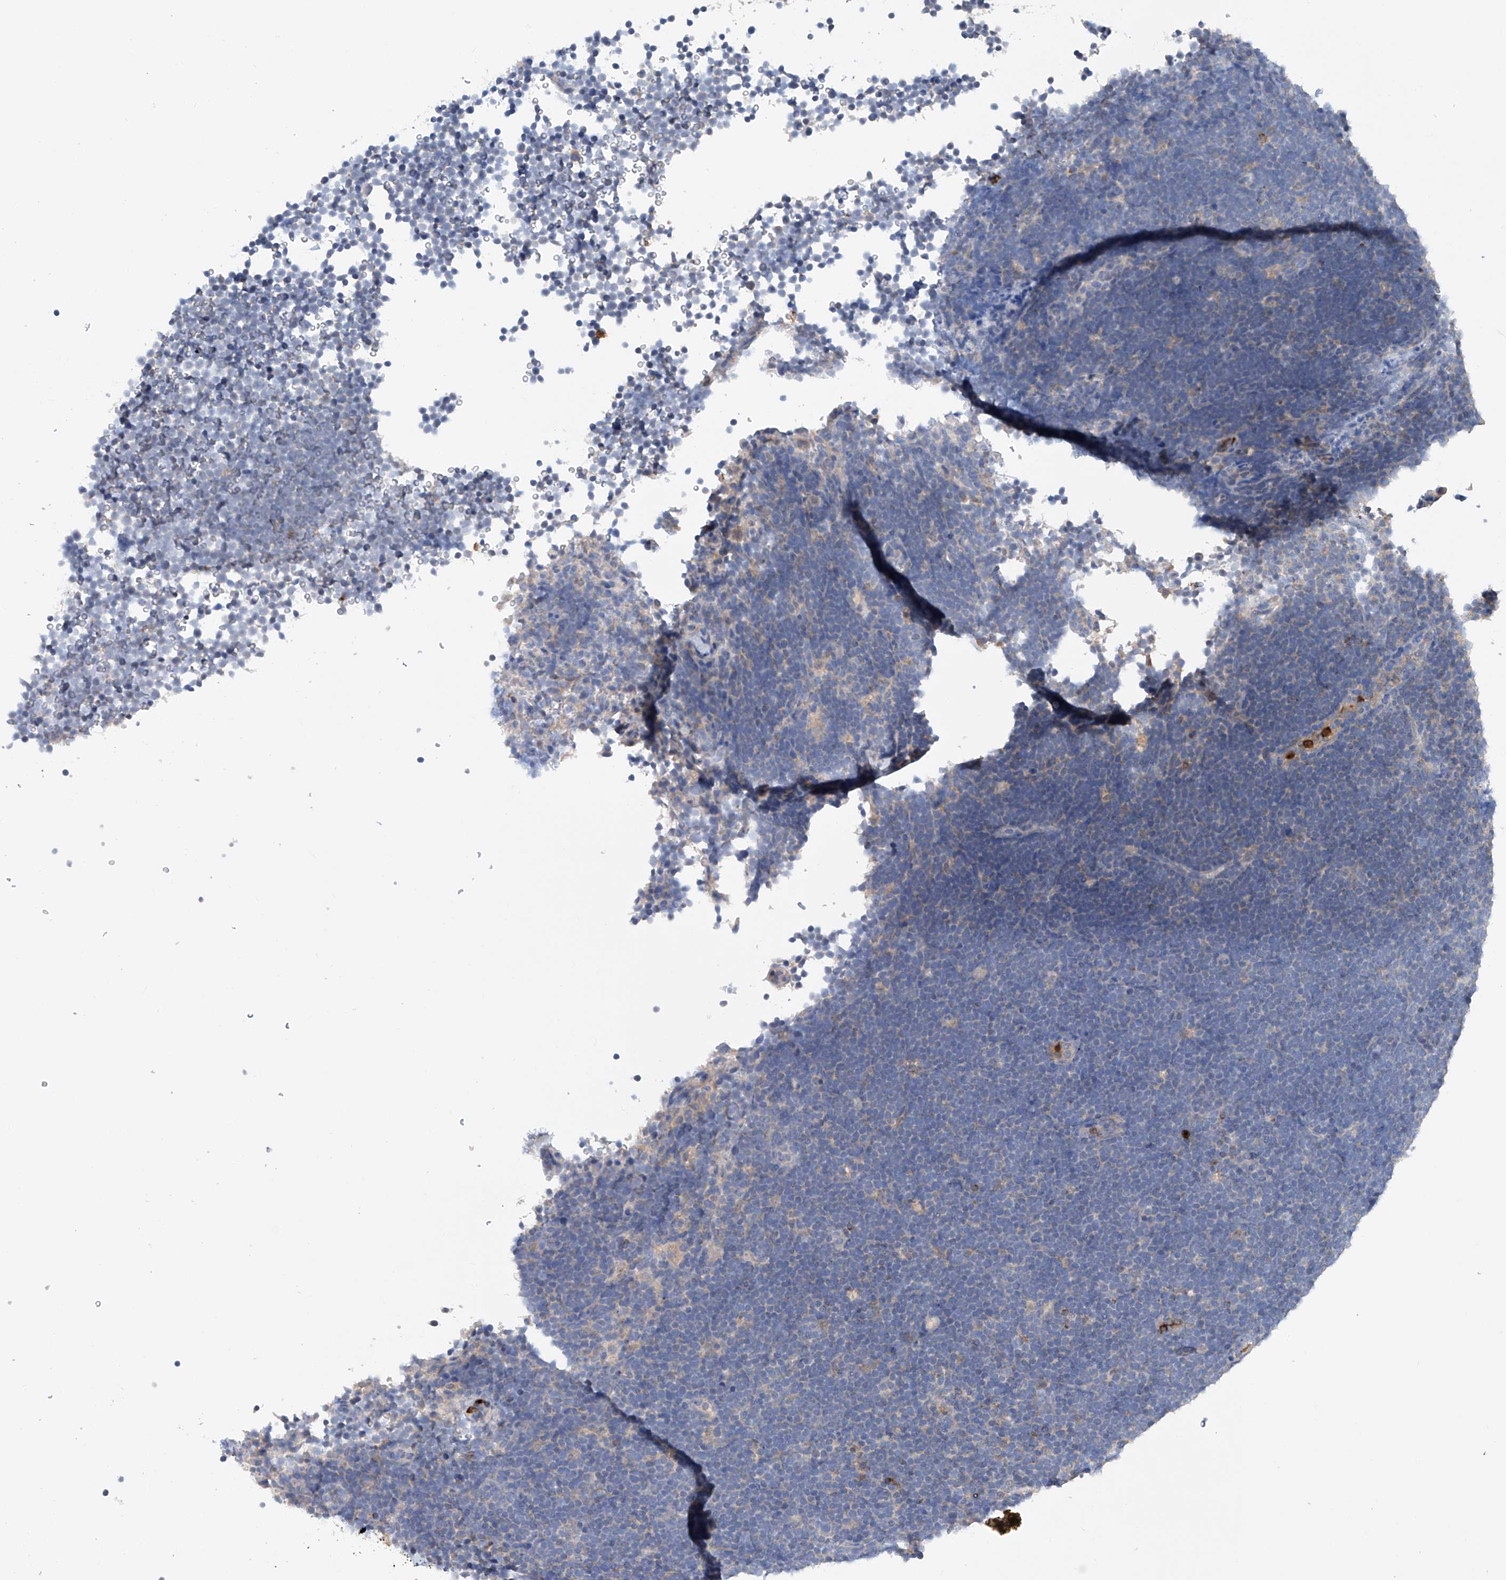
{"staining": {"intensity": "negative", "quantity": "none", "location": "none"}, "tissue": "lymphoma", "cell_type": "Tumor cells", "image_type": "cancer", "snomed": [{"axis": "morphology", "description": "Malignant lymphoma, non-Hodgkin's type, High grade"}, {"axis": "topography", "description": "Lymph node"}], "caption": "Protein analysis of lymphoma displays no significant staining in tumor cells.", "gene": "GPC4", "patient": {"sex": "male", "age": 13}}